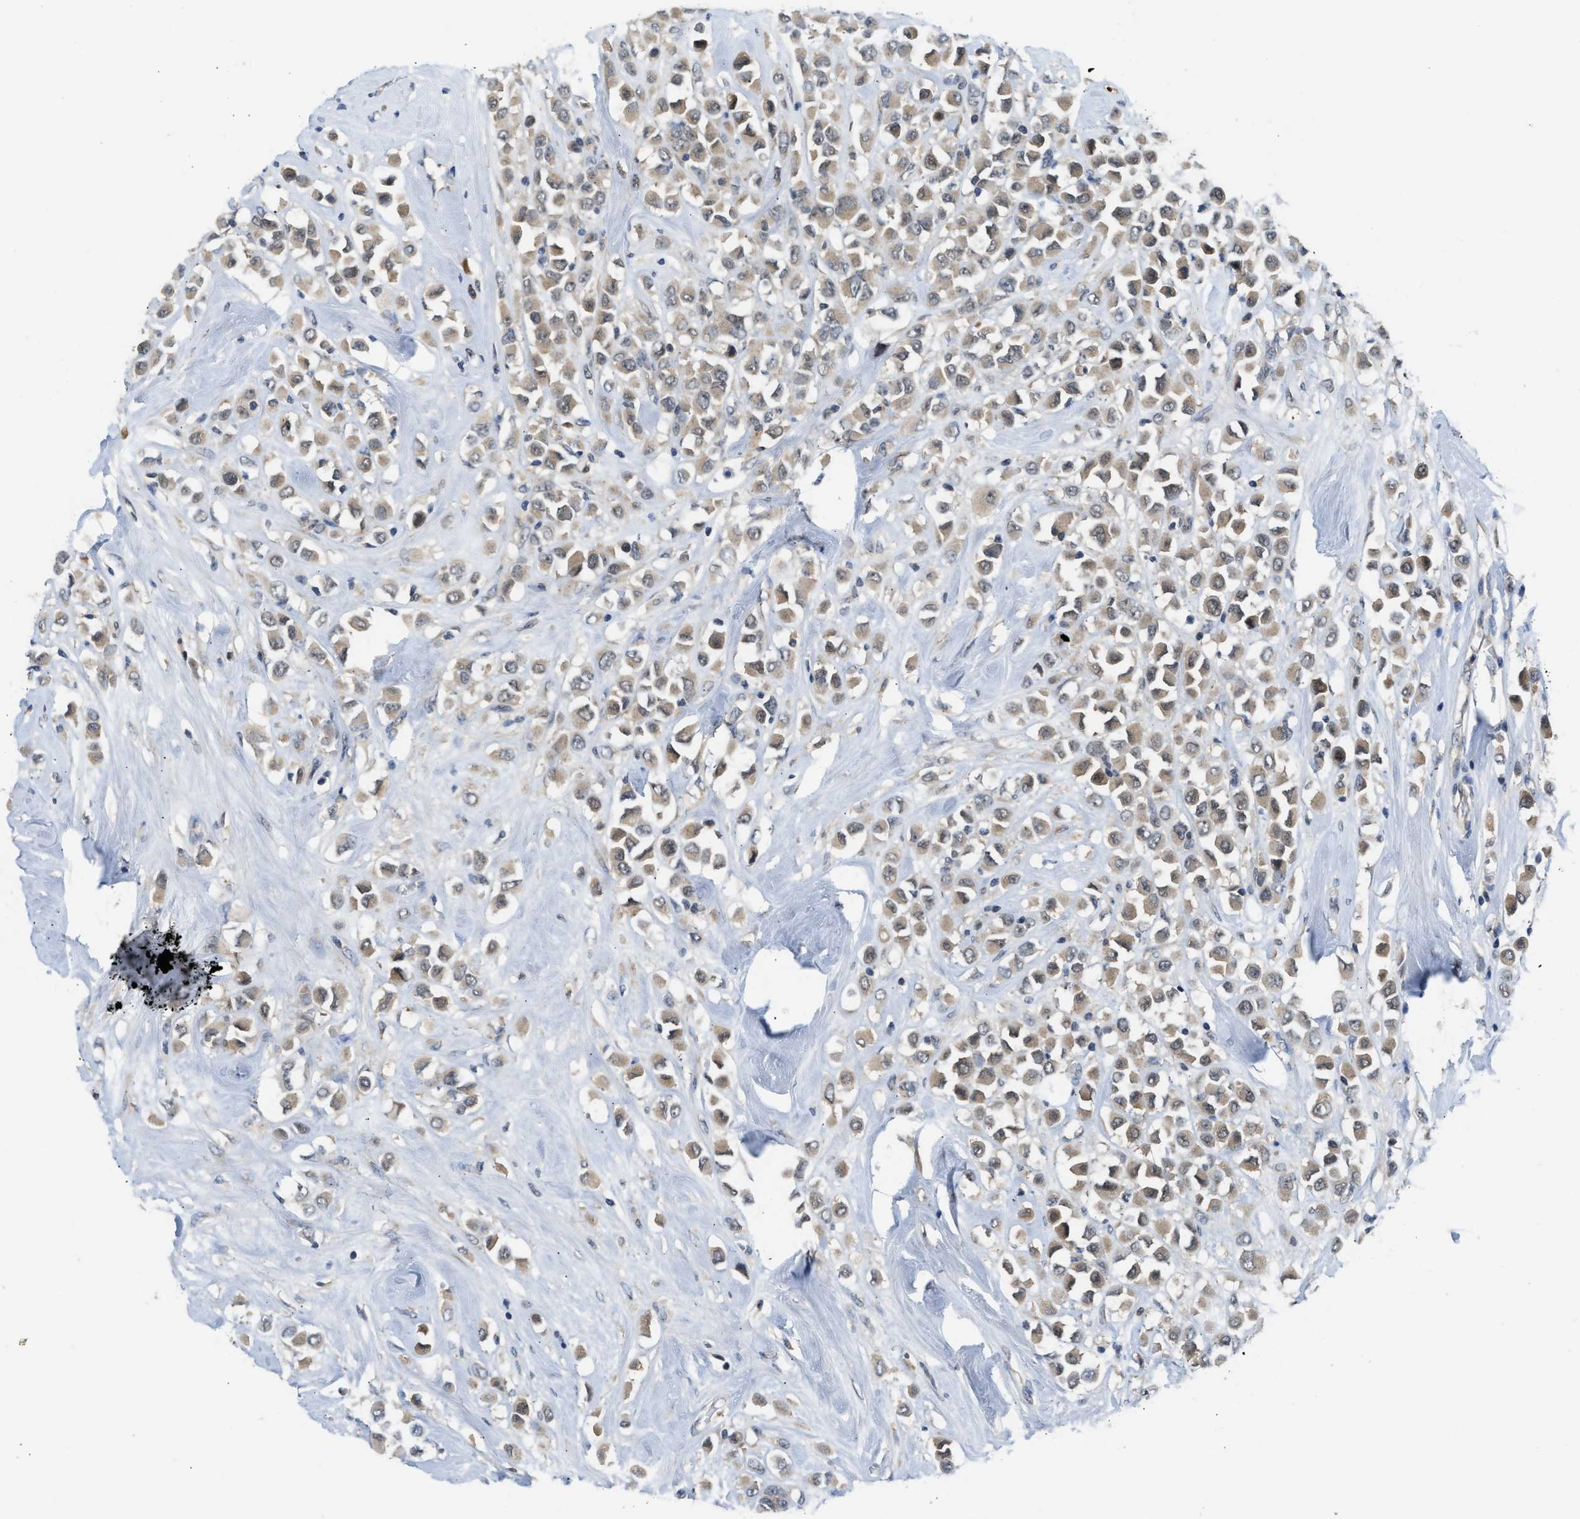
{"staining": {"intensity": "weak", "quantity": ">75%", "location": "cytoplasmic/membranous,nuclear"}, "tissue": "breast cancer", "cell_type": "Tumor cells", "image_type": "cancer", "snomed": [{"axis": "morphology", "description": "Duct carcinoma"}, {"axis": "topography", "description": "Breast"}], "caption": "There is low levels of weak cytoplasmic/membranous and nuclear positivity in tumor cells of breast cancer, as demonstrated by immunohistochemical staining (brown color).", "gene": "ZNF251", "patient": {"sex": "female", "age": 61}}